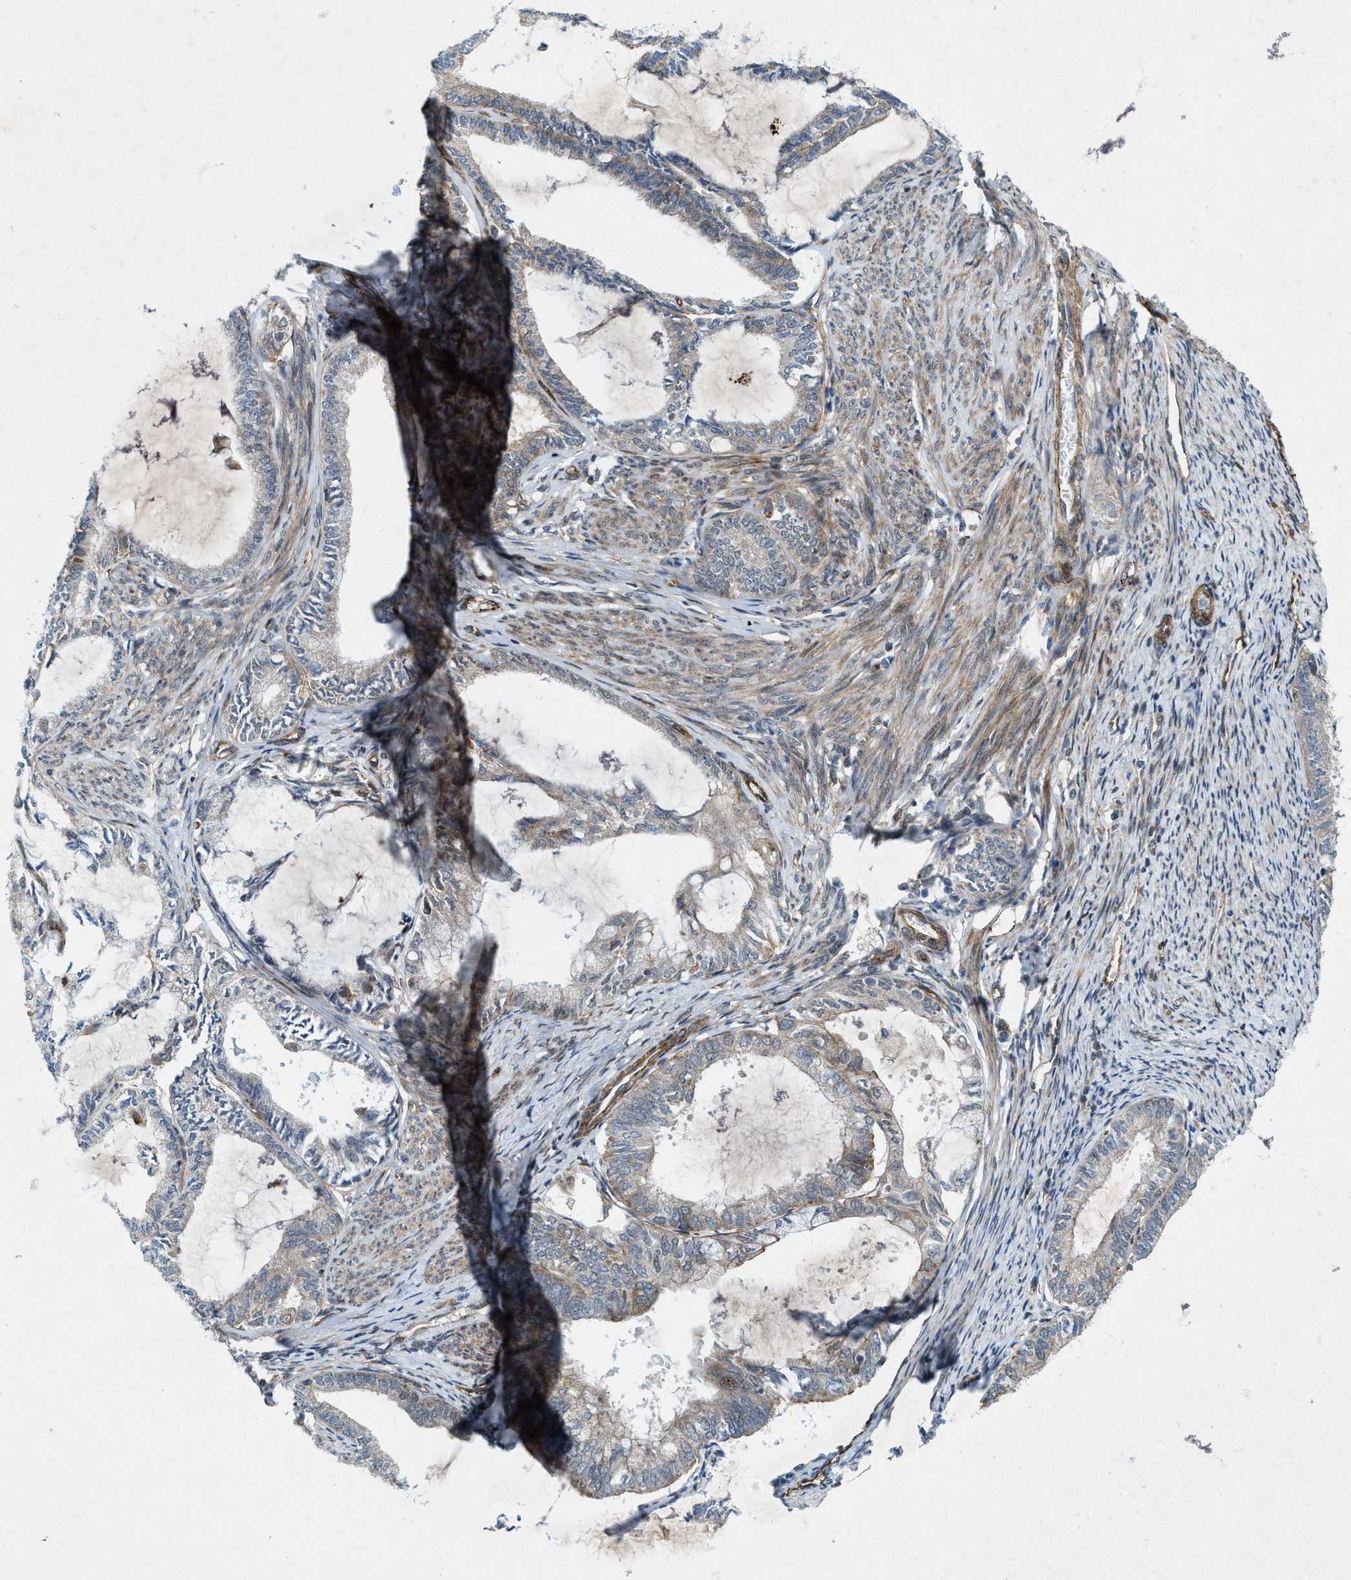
{"staining": {"intensity": "weak", "quantity": "<25%", "location": "cytoplasmic/membranous"}, "tissue": "endometrial cancer", "cell_type": "Tumor cells", "image_type": "cancer", "snomed": [{"axis": "morphology", "description": "Adenocarcinoma, NOS"}, {"axis": "topography", "description": "Endometrium"}], "caption": "Tumor cells show no significant protein positivity in endometrial cancer (adenocarcinoma).", "gene": "URGCP", "patient": {"sex": "female", "age": 86}}